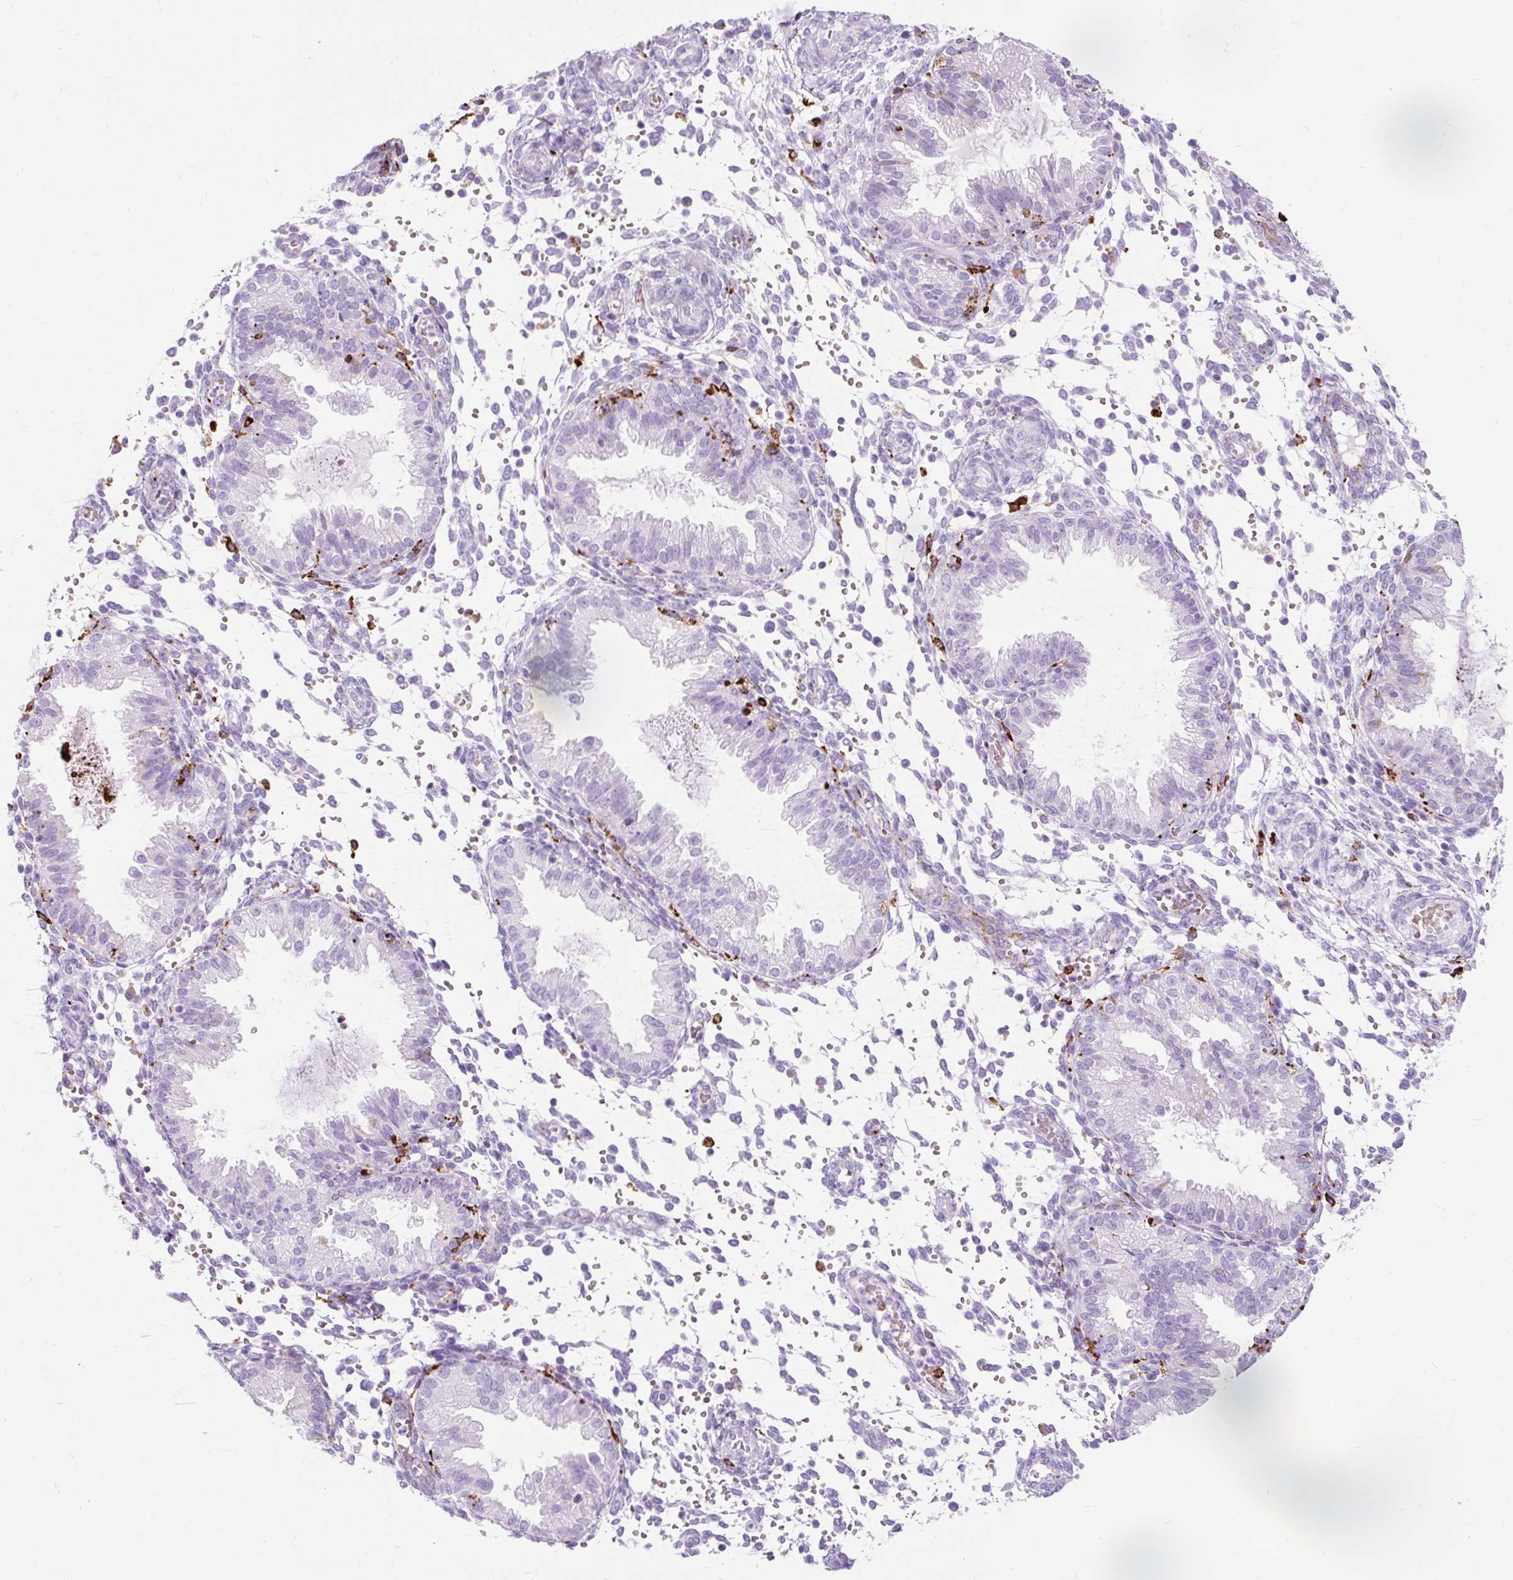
{"staining": {"intensity": "negative", "quantity": "none", "location": "none"}, "tissue": "endometrium", "cell_type": "Cells in endometrial stroma", "image_type": "normal", "snomed": [{"axis": "morphology", "description": "Normal tissue, NOS"}, {"axis": "topography", "description": "Endometrium"}], "caption": "This is an immunohistochemistry (IHC) micrograph of benign human endometrium. There is no staining in cells in endometrial stroma.", "gene": "HLA", "patient": {"sex": "female", "age": 33}}